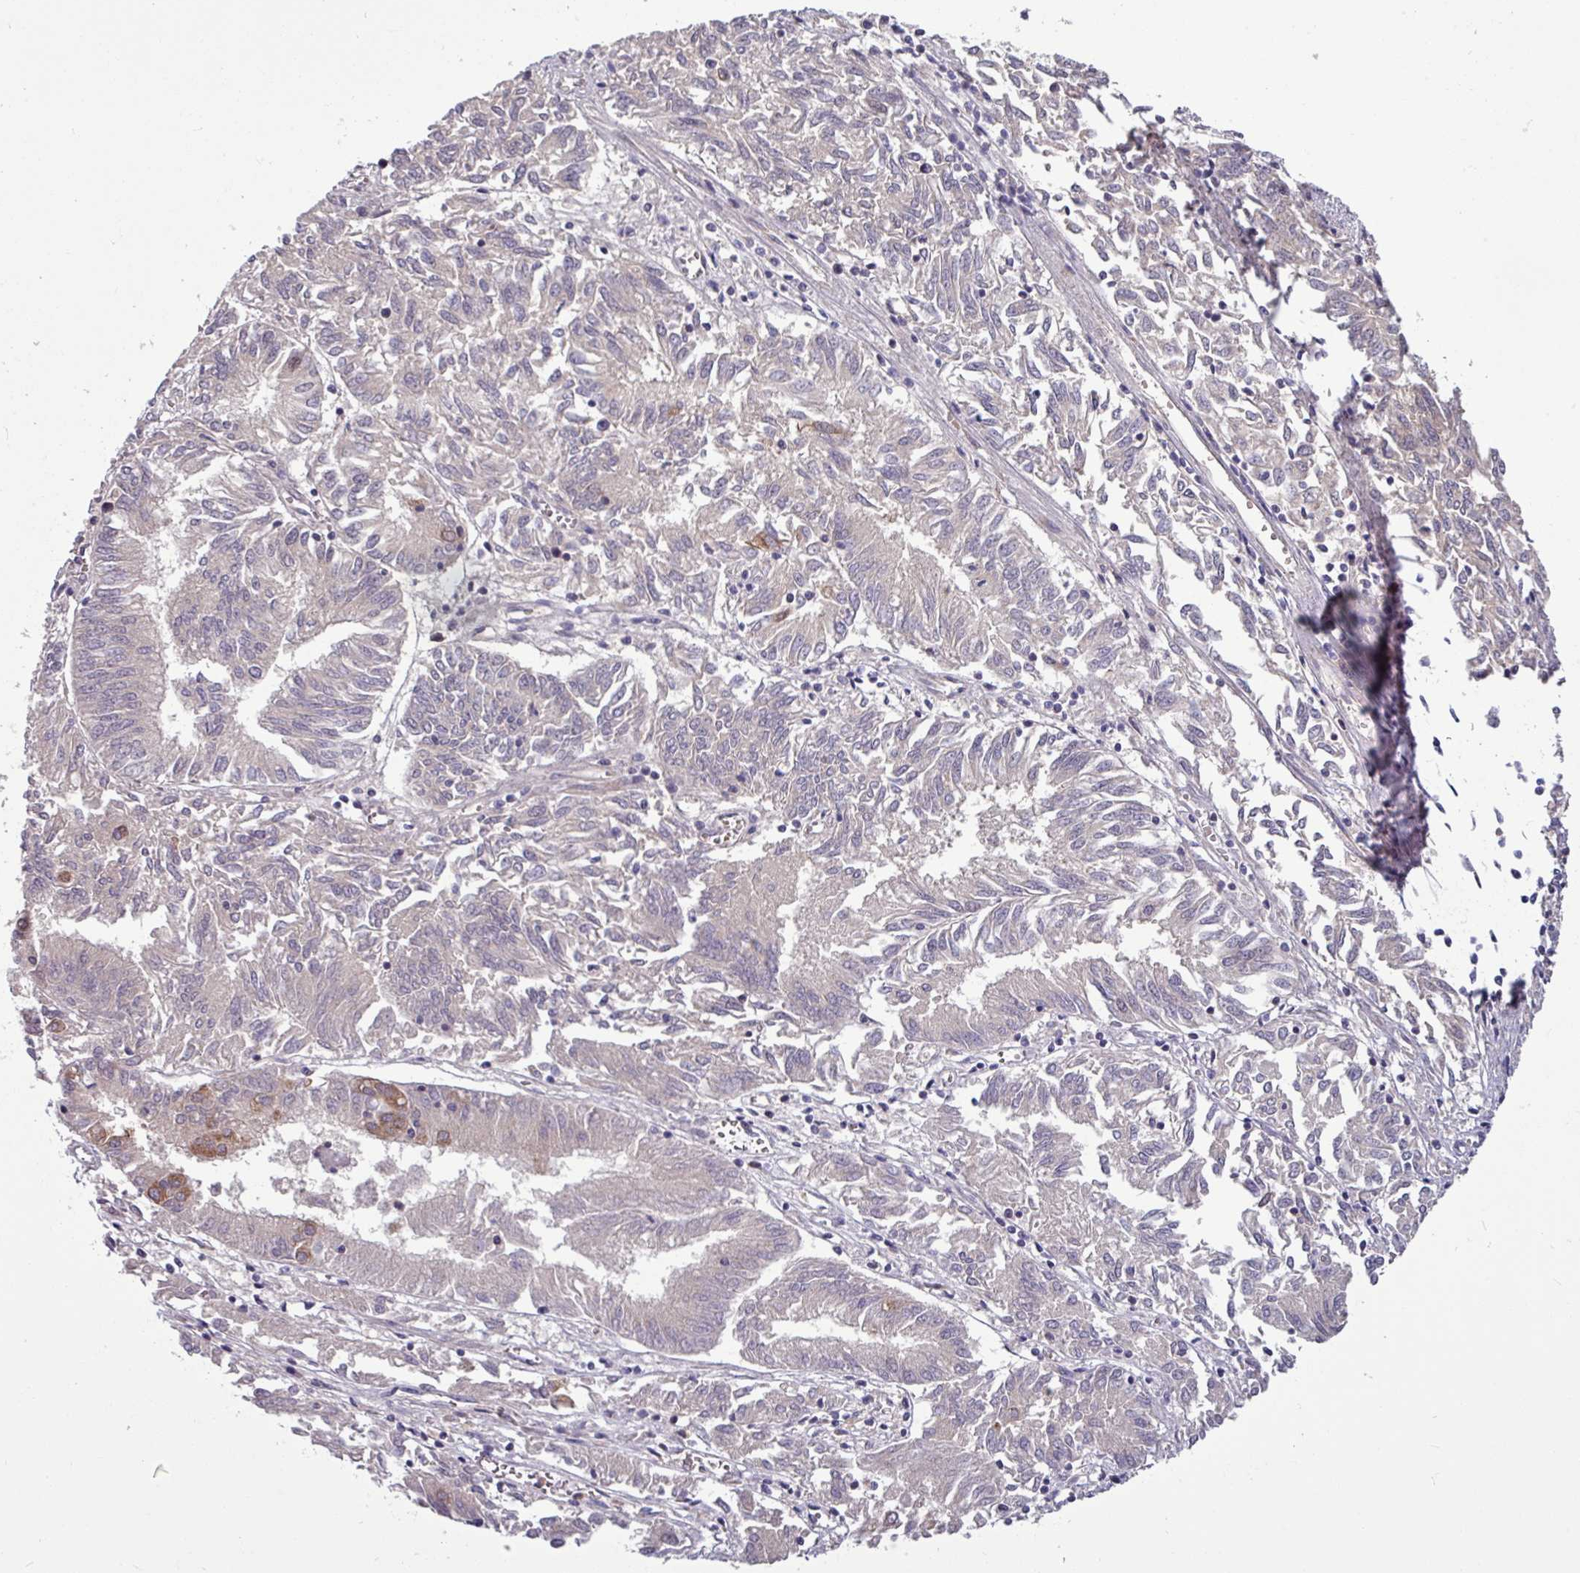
{"staining": {"intensity": "moderate", "quantity": "25%-75%", "location": "cytoplasmic/membranous"}, "tissue": "endometrial cancer", "cell_type": "Tumor cells", "image_type": "cancer", "snomed": [{"axis": "morphology", "description": "Adenocarcinoma, NOS"}, {"axis": "topography", "description": "Endometrium"}], "caption": "Immunohistochemistry (IHC) staining of endometrial cancer (adenocarcinoma), which reveals medium levels of moderate cytoplasmic/membranous positivity in approximately 25%-75% of tumor cells indicating moderate cytoplasmic/membranous protein positivity. The staining was performed using DAB (brown) for protein detection and nuclei were counterstained in hematoxylin (blue).", "gene": "LSM12", "patient": {"sex": "female", "age": 54}}